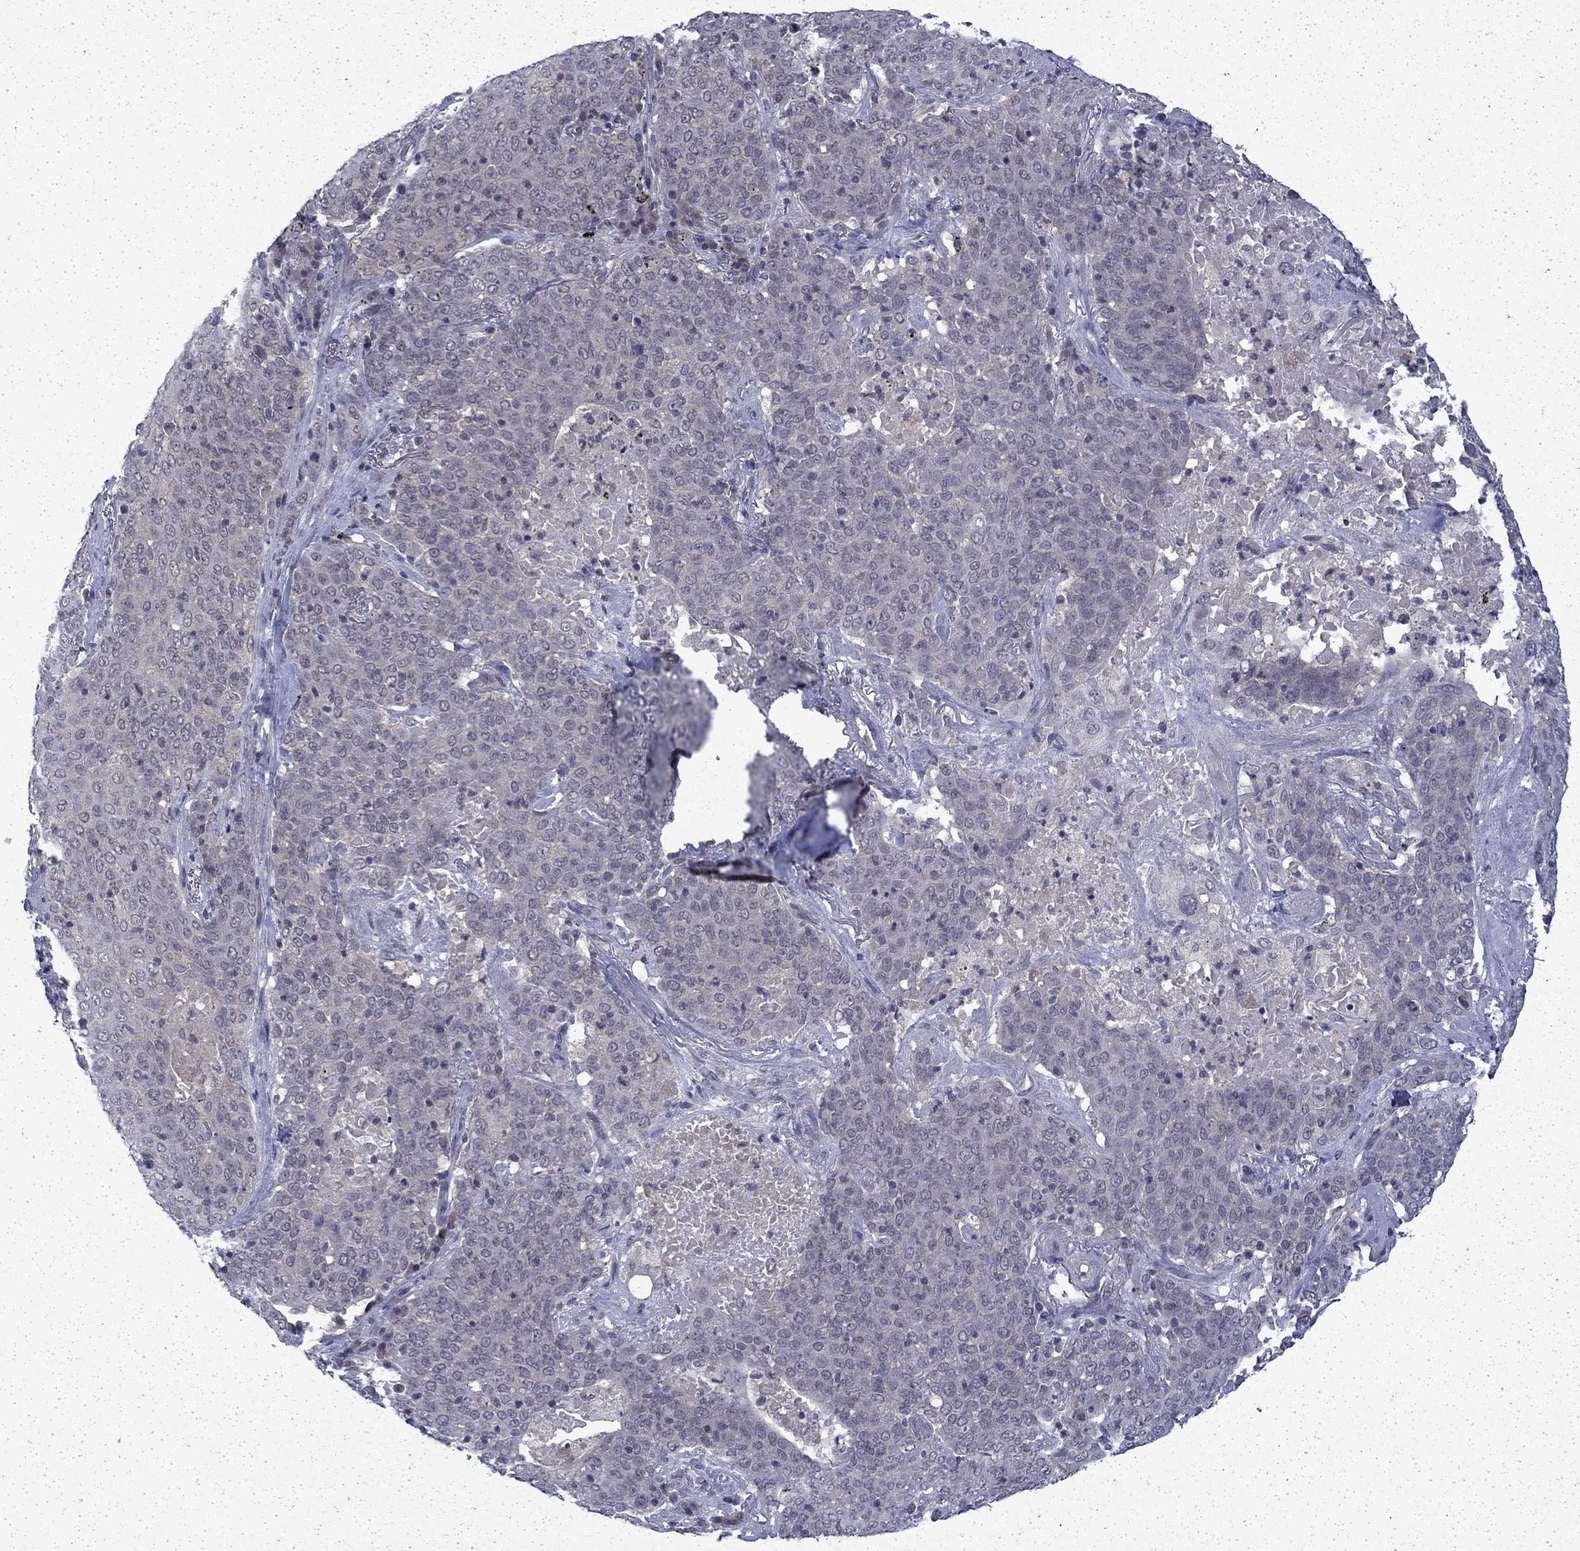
{"staining": {"intensity": "negative", "quantity": "none", "location": "none"}, "tissue": "lung cancer", "cell_type": "Tumor cells", "image_type": "cancer", "snomed": [{"axis": "morphology", "description": "Squamous cell carcinoma, NOS"}, {"axis": "topography", "description": "Lung"}], "caption": "DAB immunohistochemical staining of human squamous cell carcinoma (lung) demonstrates no significant positivity in tumor cells. Brightfield microscopy of immunohistochemistry (IHC) stained with DAB (brown) and hematoxylin (blue), captured at high magnification.", "gene": "CHAT", "patient": {"sex": "male", "age": 82}}